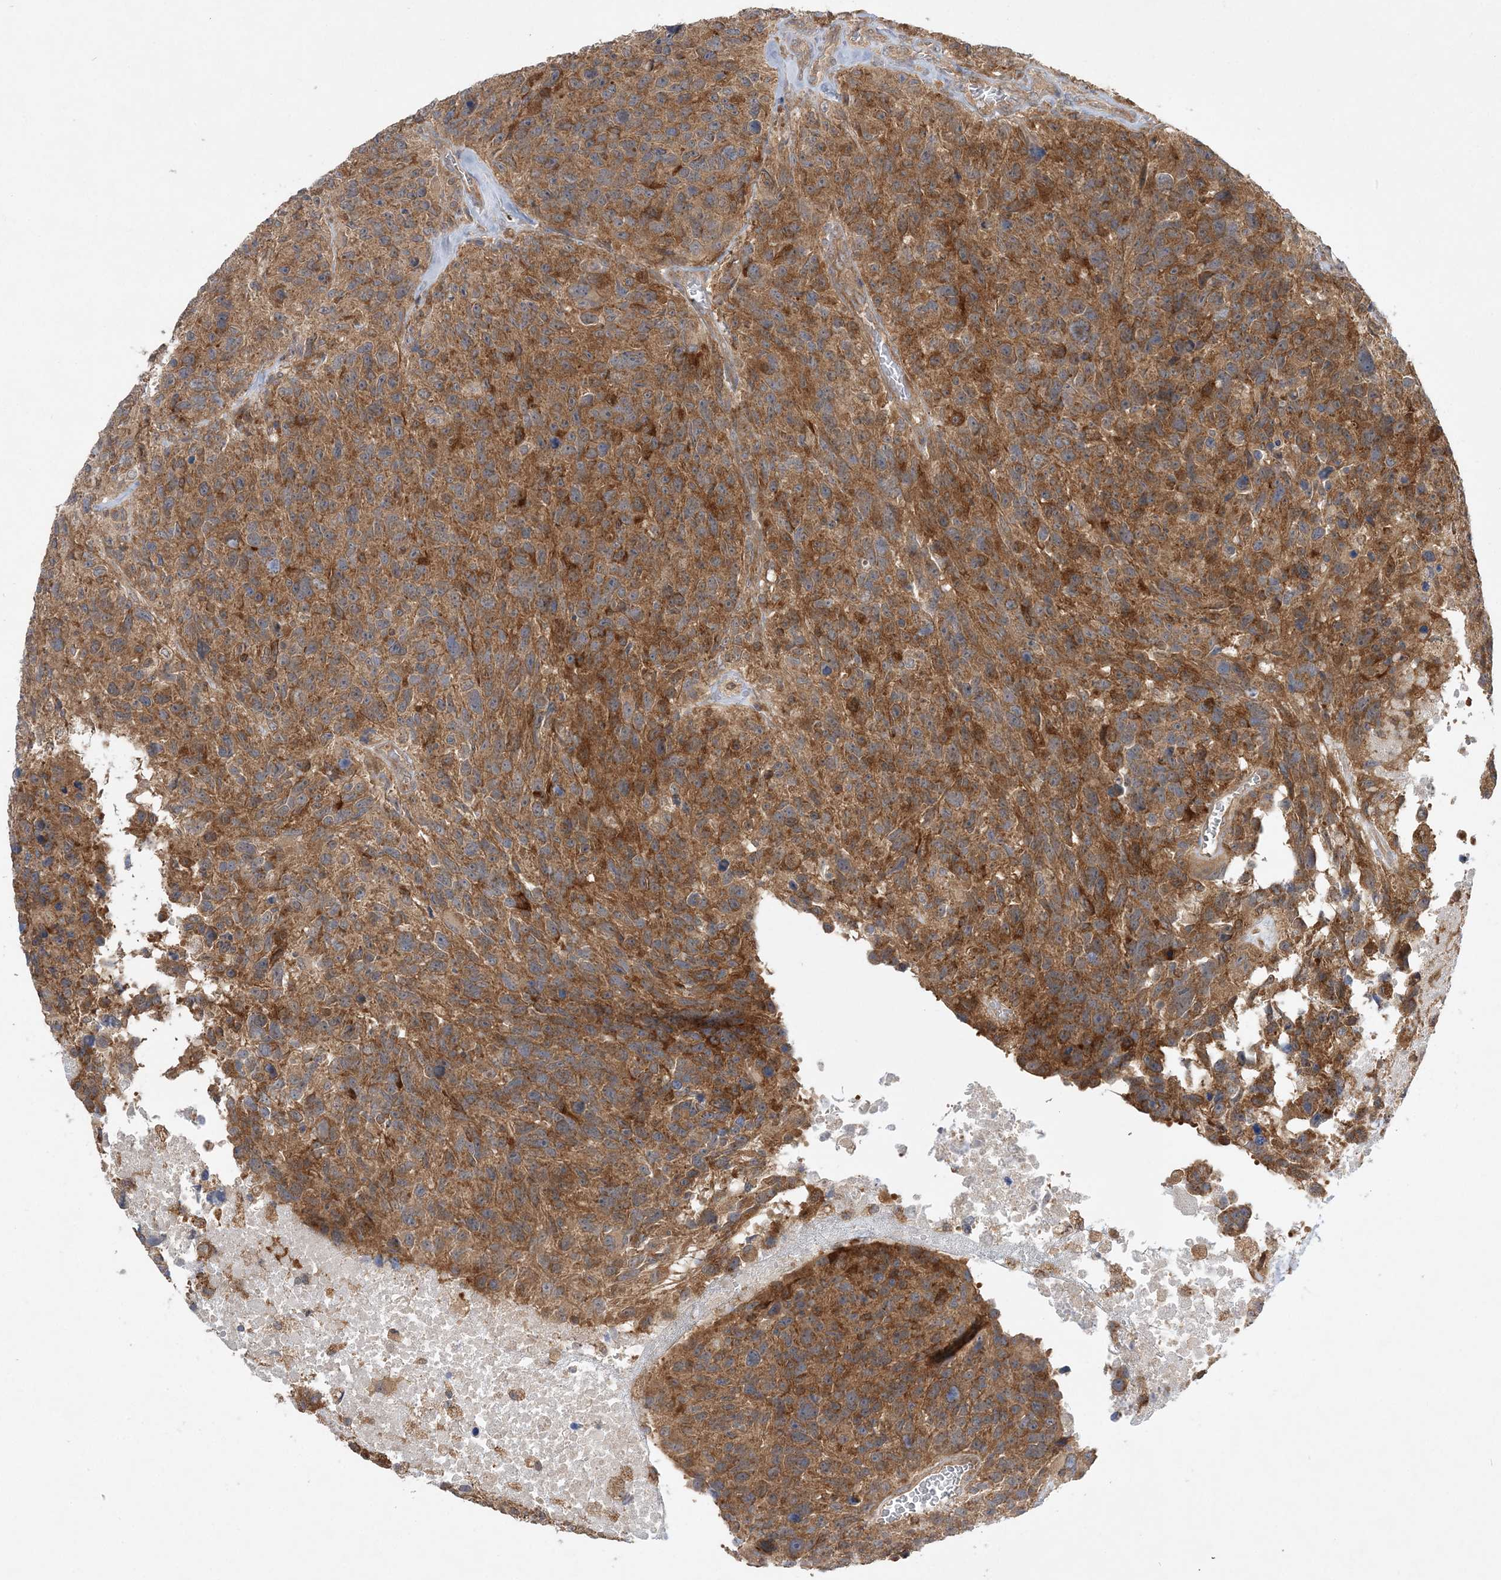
{"staining": {"intensity": "strong", "quantity": ">75%", "location": "cytoplasmic/membranous"}, "tissue": "glioma", "cell_type": "Tumor cells", "image_type": "cancer", "snomed": [{"axis": "morphology", "description": "Glioma, malignant, High grade"}, {"axis": "topography", "description": "Brain"}], "caption": "This photomicrograph shows IHC staining of malignant glioma (high-grade), with high strong cytoplasmic/membranous staining in about >75% of tumor cells.", "gene": "MMADHC", "patient": {"sex": "male", "age": 69}}